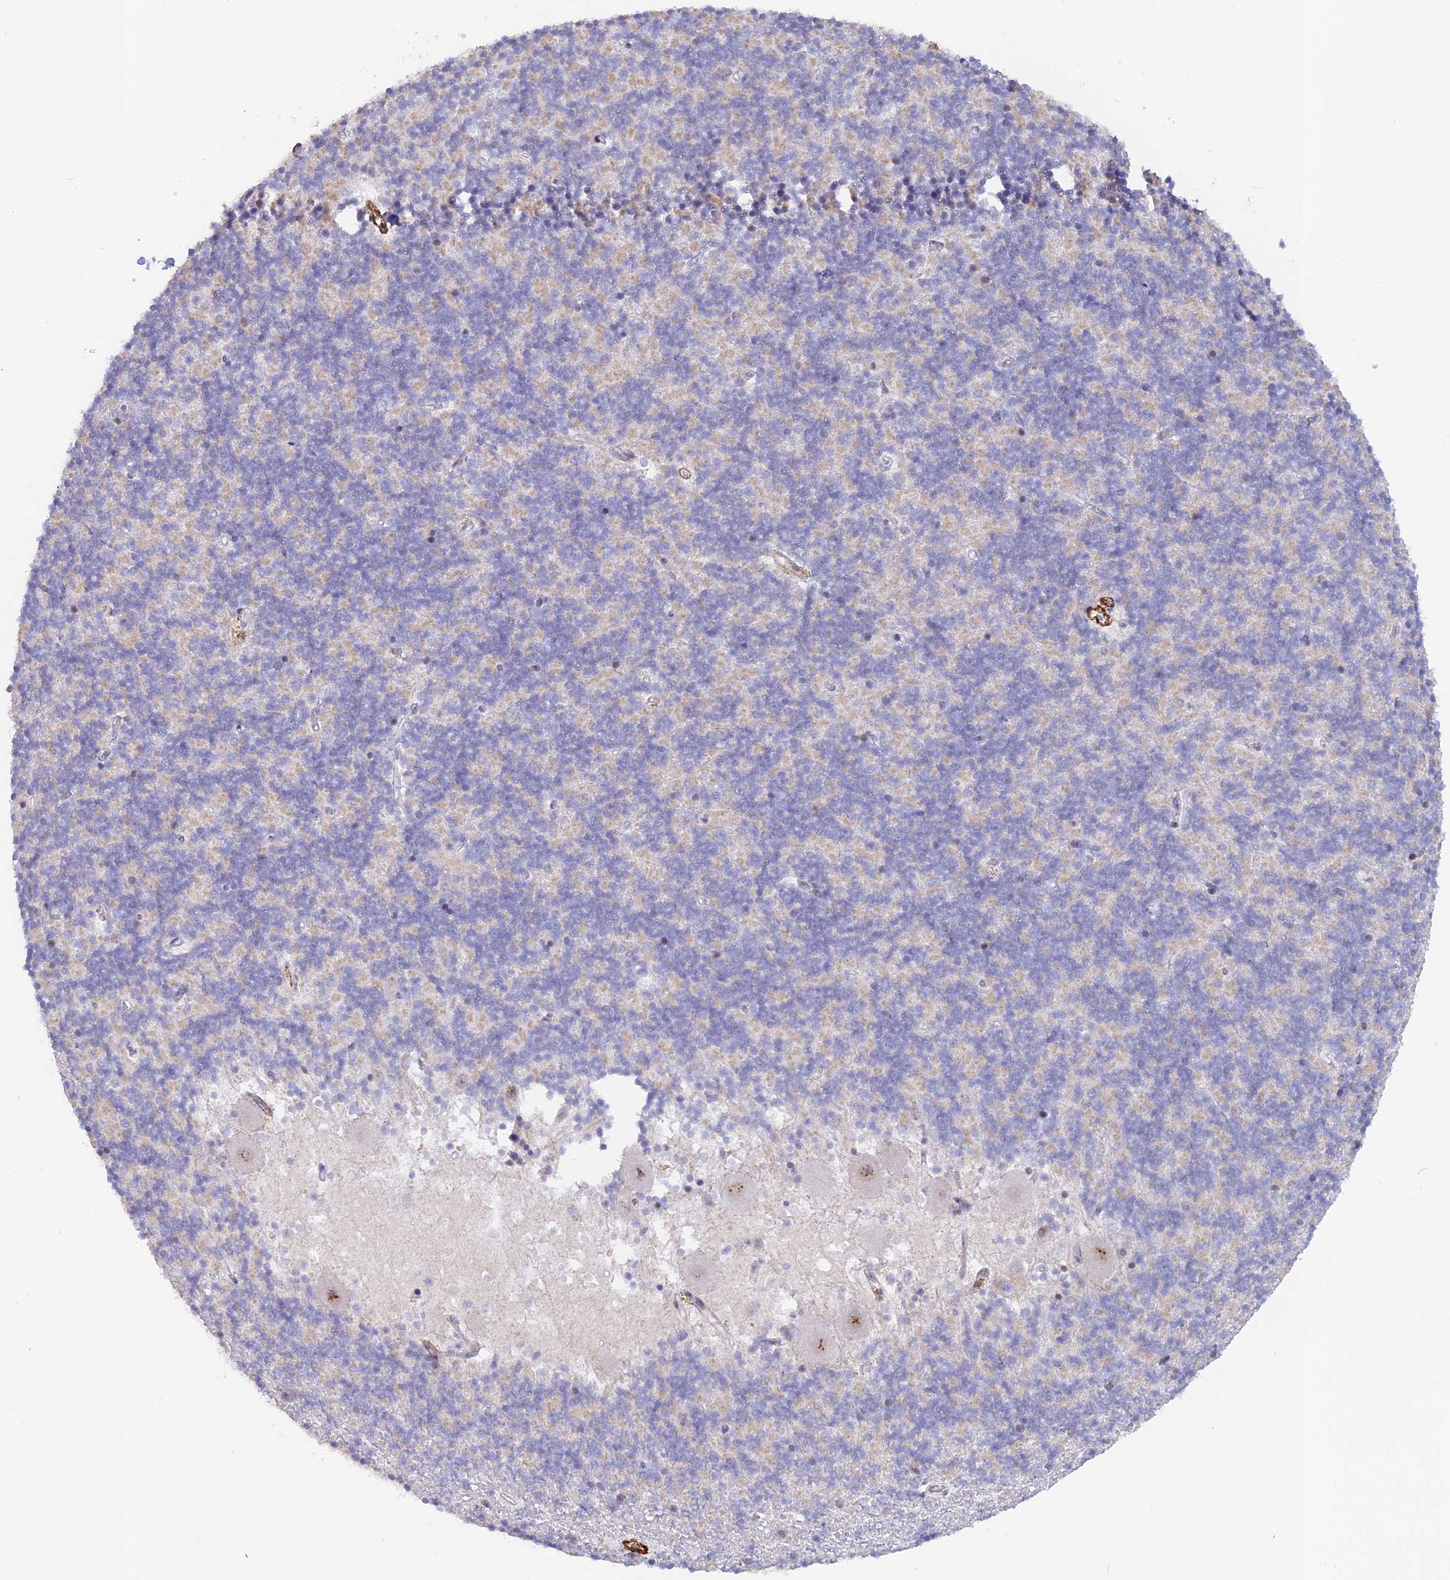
{"staining": {"intensity": "weak", "quantity": "25%-75%", "location": "cytoplasmic/membranous"}, "tissue": "cerebellum", "cell_type": "Cells in granular layer", "image_type": "normal", "snomed": [{"axis": "morphology", "description": "Normal tissue, NOS"}, {"axis": "topography", "description": "Cerebellum"}], "caption": "Unremarkable cerebellum demonstrates weak cytoplasmic/membranous positivity in approximately 25%-75% of cells in granular layer, visualized by immunohistochemistry.", "gene": "CCDC154", "patient": {"sex": "male", "age": 54}}